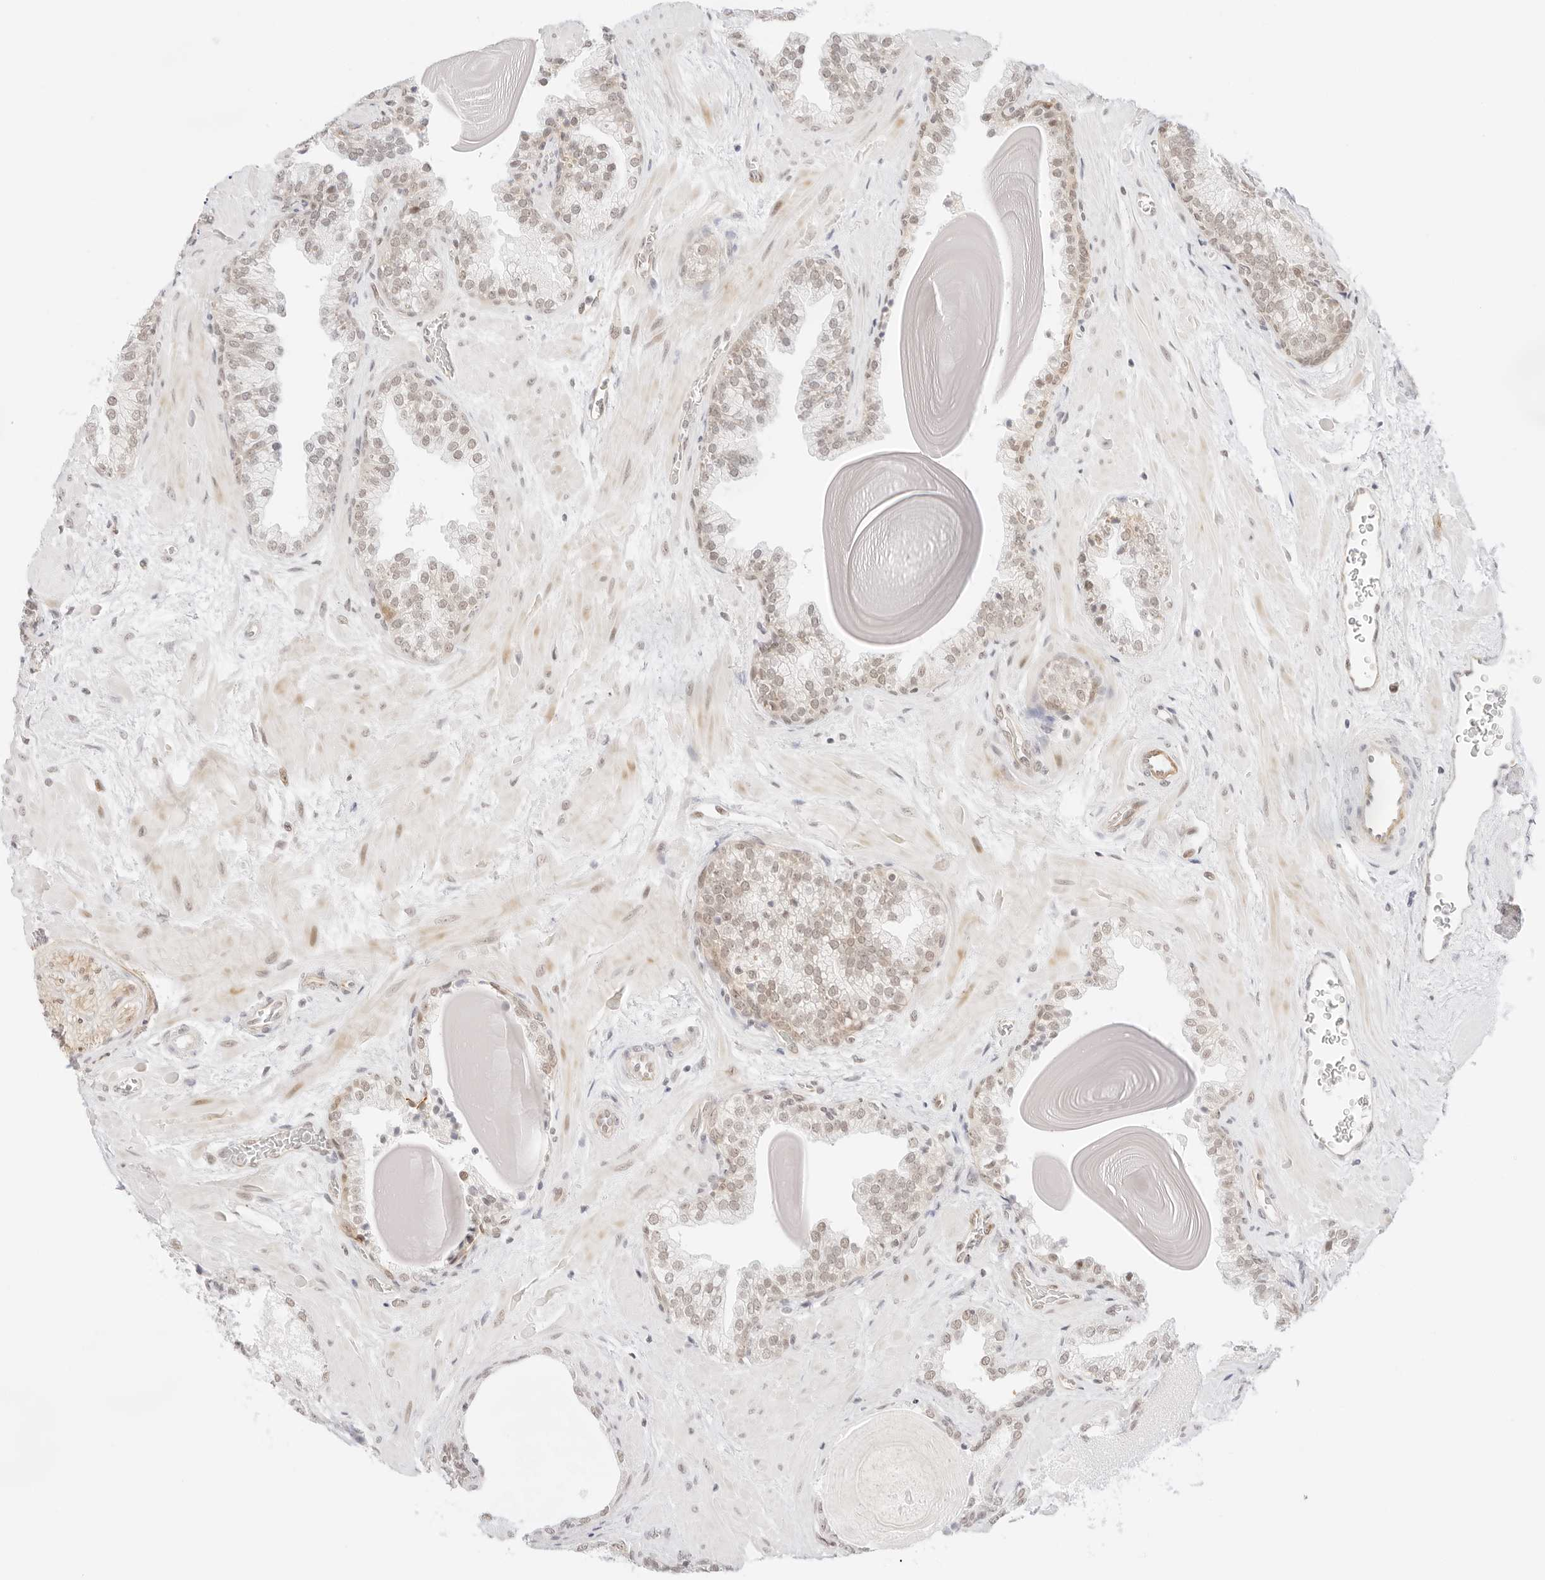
{"staining": {"intensity": "weak", "quantity": "25%-75%", "location": "nuclear"}, "tissue": "prostate", "cell_type": "Glandular cells", "image_type": "normal", "snomed": [{"axis": "morphology", "description": "Normal tissue, NOS"}, {"axis": "topography", "description": "Prostate"}], "caption": "IHC (DAB (3,3'-diaminobenzidine)) staining of normal prostate shows weak nuclear protein positivity in about 25%-75% of glandular cells.", "gene": "ITGA6", "patient": {"sex": "male", "age": 48}}